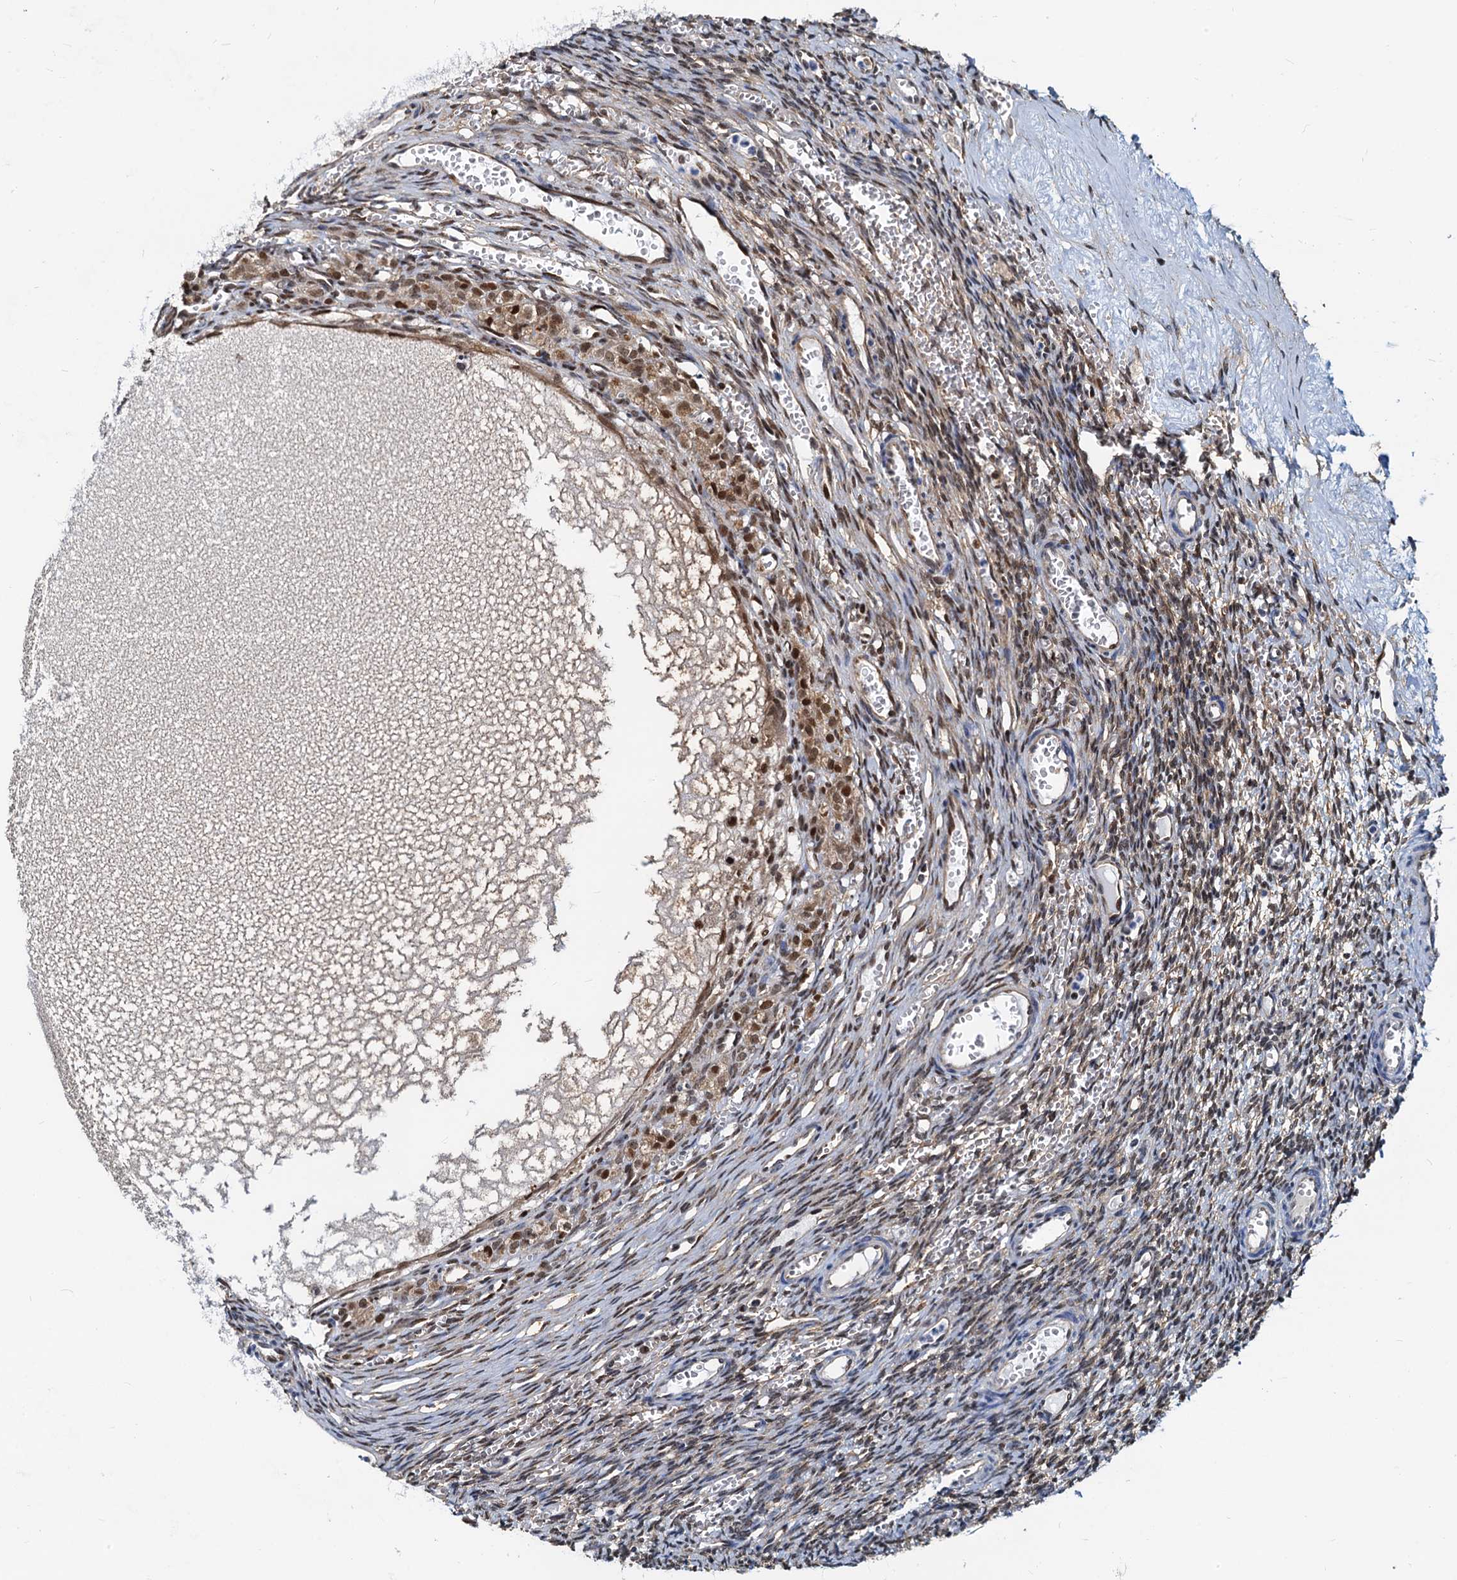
{"staining": {"intensity": "moderate", "quantity": "25%-75%", "location": "nuclear"}, "tissue": "ovary", "cell_type": "Ovarian stroma cells", "image_type": "normal", "snomed": [{"axis": "morphology", "description": "Normal tissue, NOS"}, {"axis": "topography", "description": "Ovary"}], "caption": "Ovary stained with immunohistochemistry reveals moderate nuclear staining in about 25%-75% of ovarian stroma cells.", "gene": "PTGES3", "patient": {"sex": "female", "age": 39}}